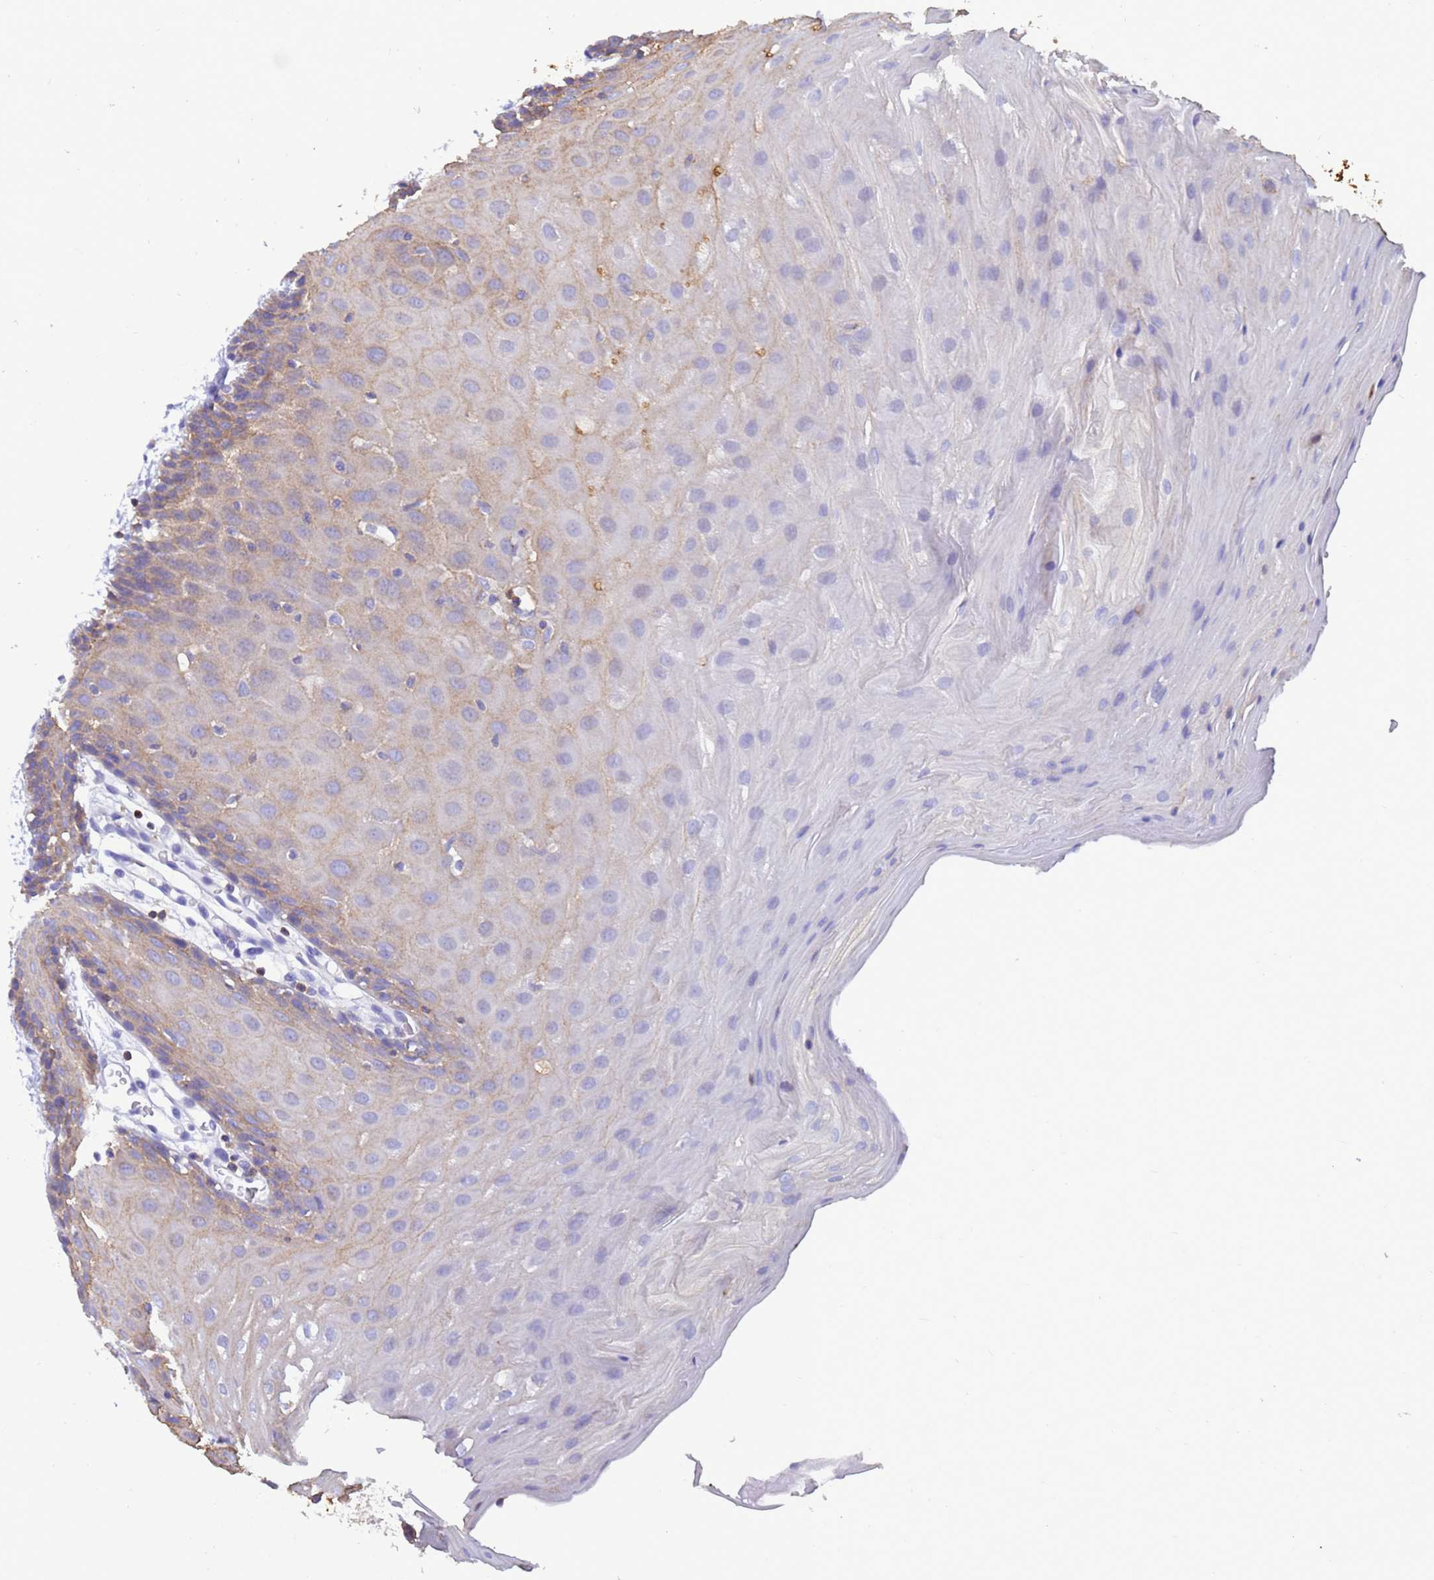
{"staining": {"intensity": "weak", "quantity": "25%-75%", "location": "cytoplasmic/membranous"}, "tissue": "oral mucosa", "cell_type": "Squamous epithelial cells", "image_type": "normal", "snomed": [{"axis": "morphology", "description": "Normal tissue, NOS"}, {"axis": "topography", "description": "Skeletal muscle"}, {"axis": "topography", "description": "Oral tissue"}, {"axis": "topography", "description": "Salivary gland"}, {"axis": "topography", "description": "Peripheral nerve tissue"}], "caption": "Normal oral mucosa exhibits weak cytoplasmic/membranous expression in approximately 25%-75% of squamous epithelial cells.", "gene": "EZR", "patient": {"sex": "male", "age": 54}}